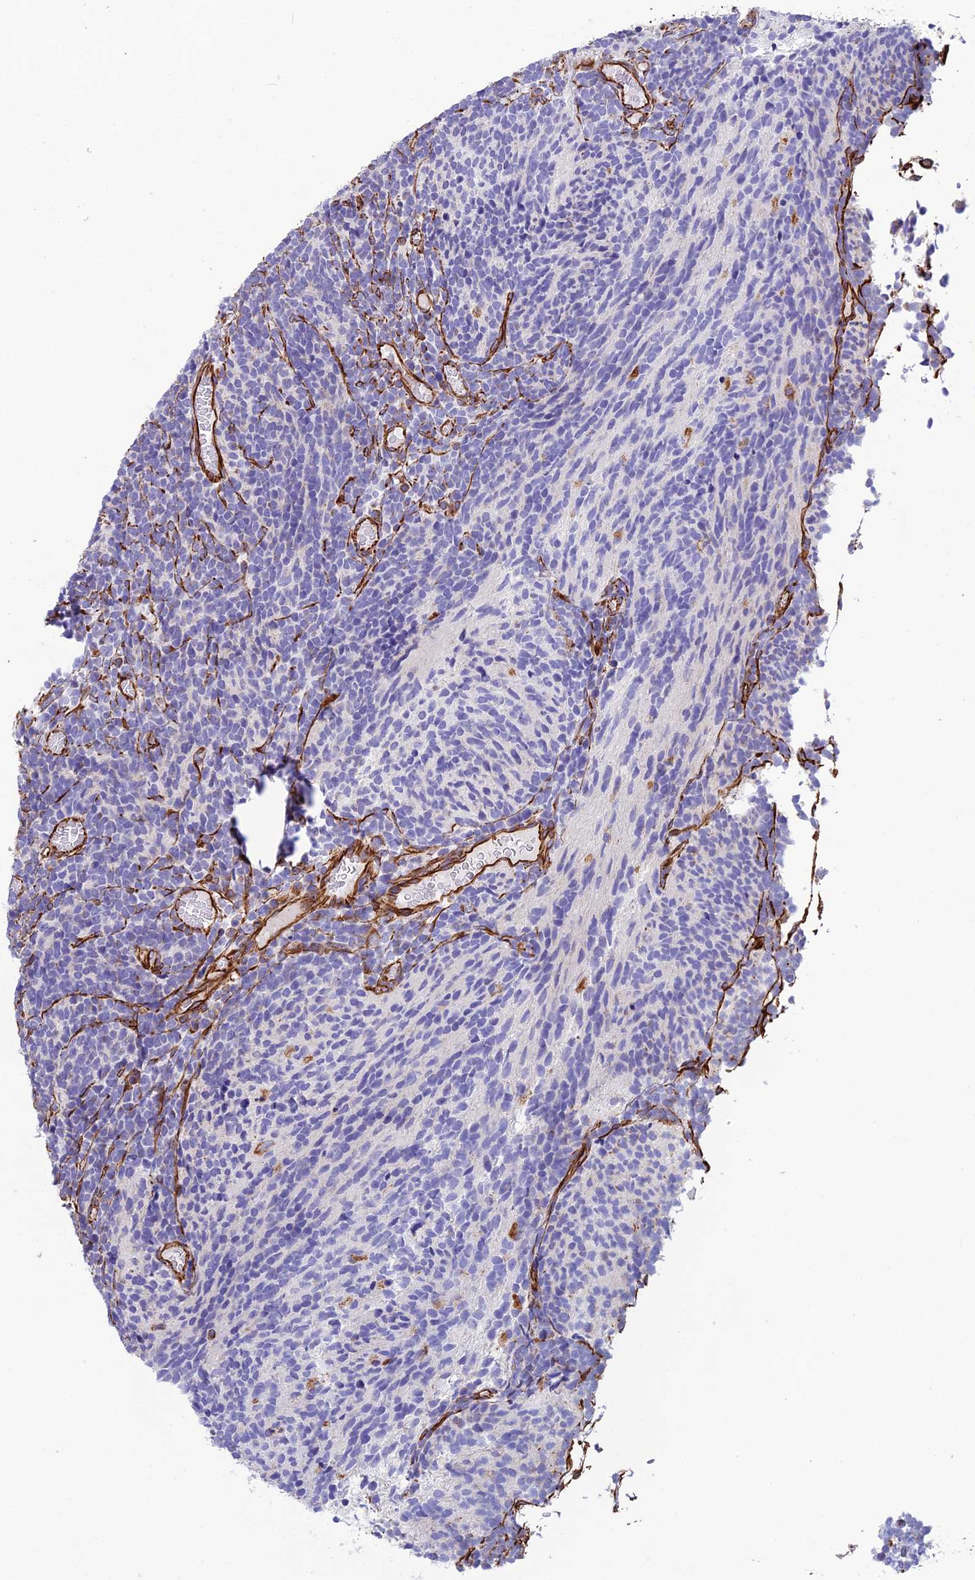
{"staining": {"intensity": "negative", "quantity": "none", "location": "none"}, "tissue": "glioma", "cell_type": "Tumor cells", "image_type": "cancer", "snomed": [{"axis": "morphology", "description": "Glioma, malignant, Low grade"}, {"axis": "topography", "description": "Brain"}], "caption": "DAB (3,3'-diaminobenzidine) immunohistochemical staining of malignant glioma (low-grade) demonstrates no significant positivity in tumor cells. Brightfield microscopy of immunohistochemistry (IHC) stained with DAB (3,3'-diaminobenzidine) (brown) and hematoxylin (blue), captured at high magnification.", "gene": "FBXL20", "patient": {"sex": "female", "age": 1}}